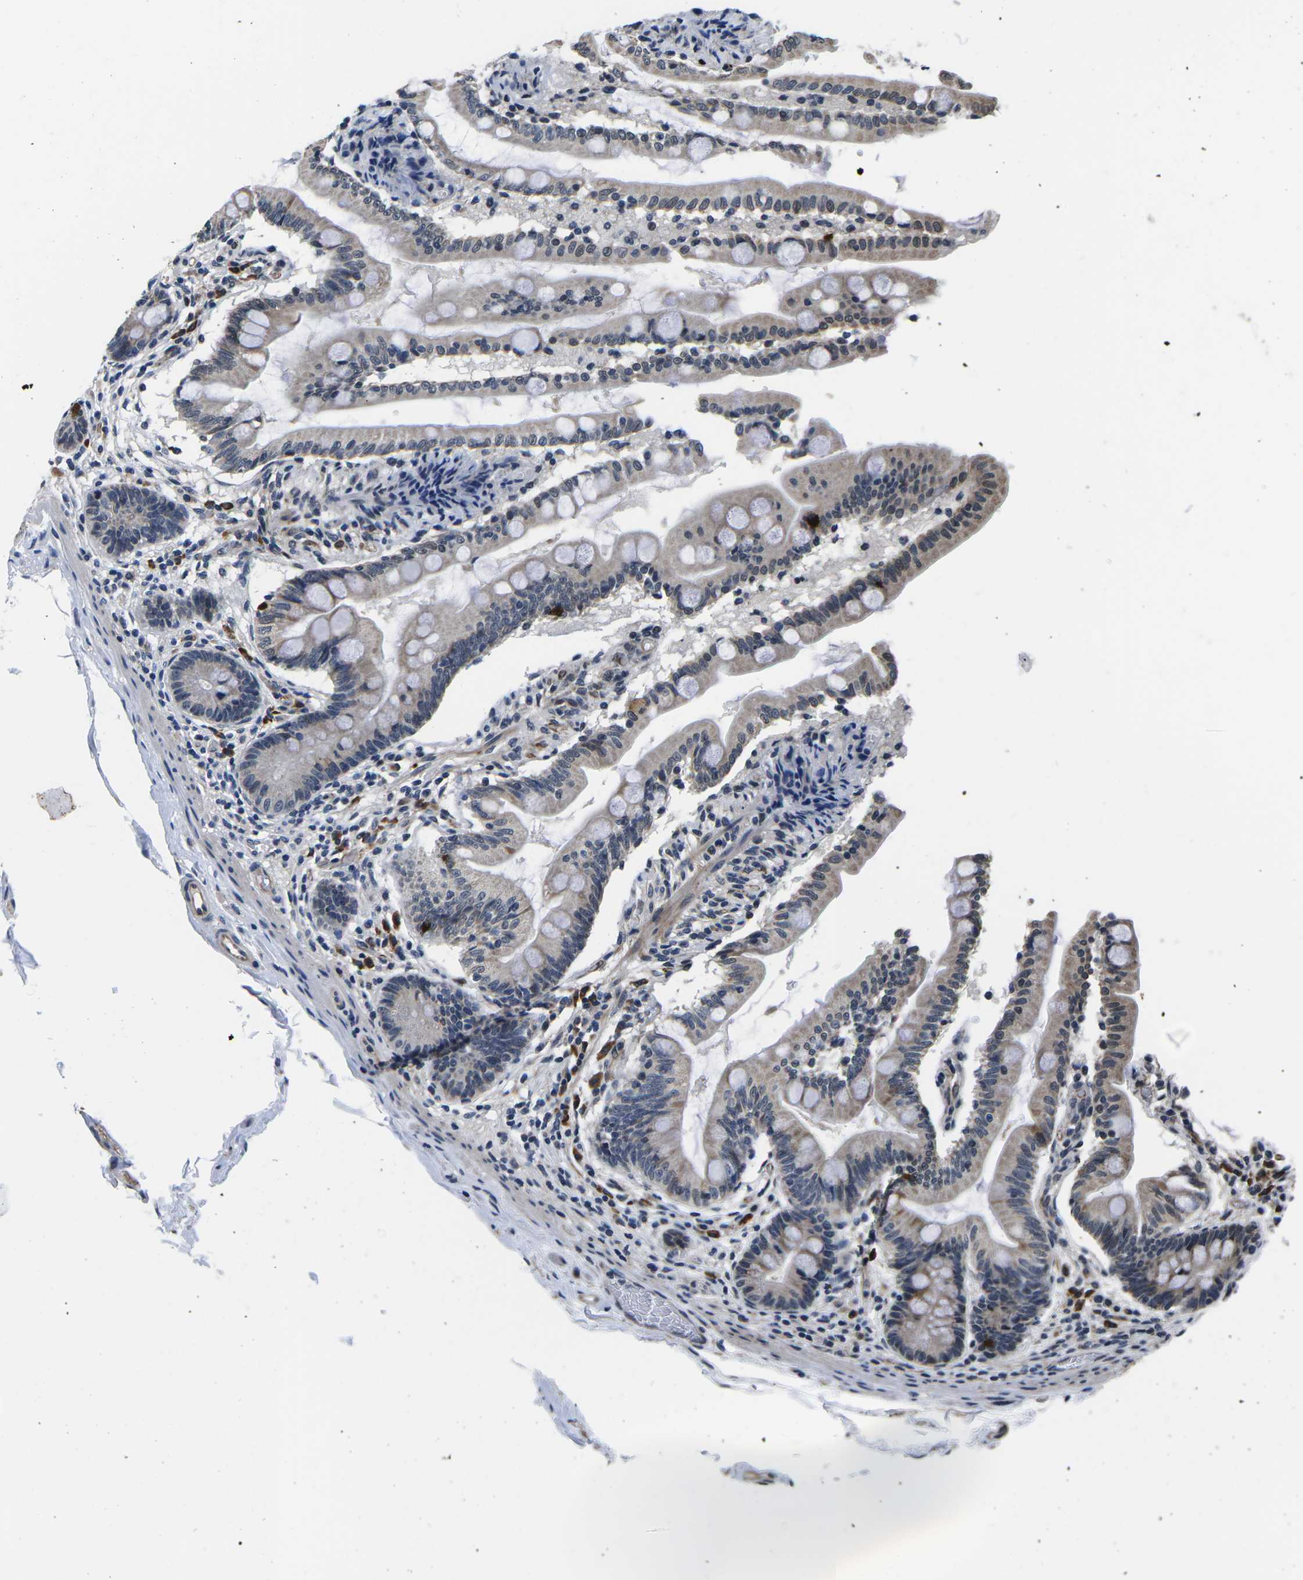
{"staining": {"intensity": "moderate", "quantity": "25%-75%", "location": "cytoplasmic/membranous"}, "tissue": "small intestine", "cell_type": "Glandular cells", "image_type": "normal", "snomed": [{"axis": "morphology", "description": "Normal tissue, NOS"}, {"axis": "topography", "description": "Small intestine"}], "caption": "A high-resolution photomicrograph shows immunohistochemistry (IHC) staining of unremarkable small intestine, which demonstrates moderate cytoplasmic/membranous expression in approximately 25%-75% of glandular cells. (Brightfield microscopy of DAB IHC at high magnification).", "gene": "CCNE1", "patient": {"sex": "female", "age": 56}}